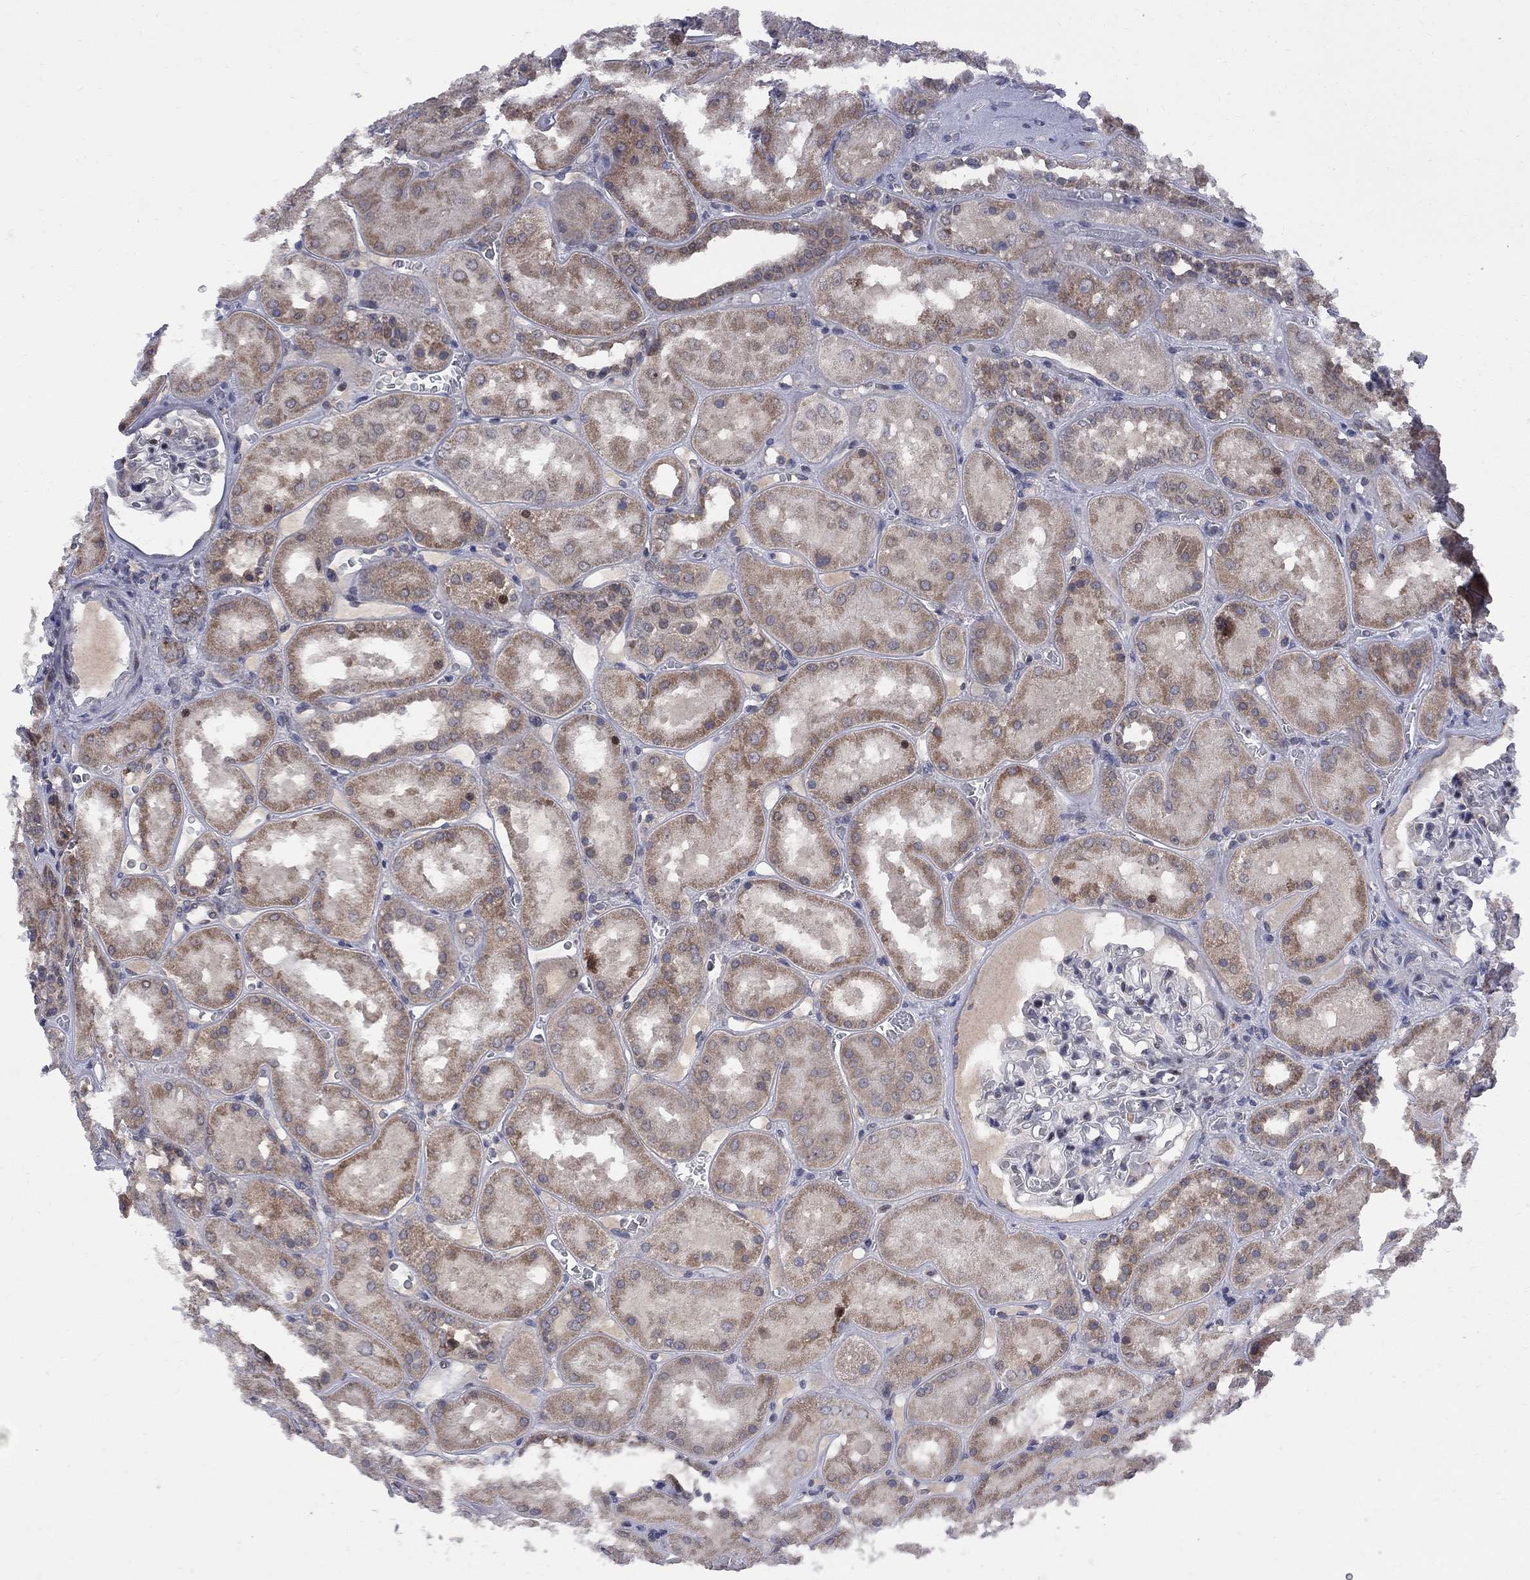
{"staining": {"intensity": "negative", "quantity": "none", "location": "none"}, "tissue": "kidney", "cell_type": "Cells in glomeruli", "image_type": "normal", "snomed": [{"axis": "morphology", "description": "Normal tissue, NOS"}, {"axis": "topography", "description": "Kidney"}], "caption": "DAB immunohistochemical staining of unremarkable kidney shows no significant staining in cells in glomeruli.", "gene": "CNOT11", "patient": {"sex": "male", "age": 73}}